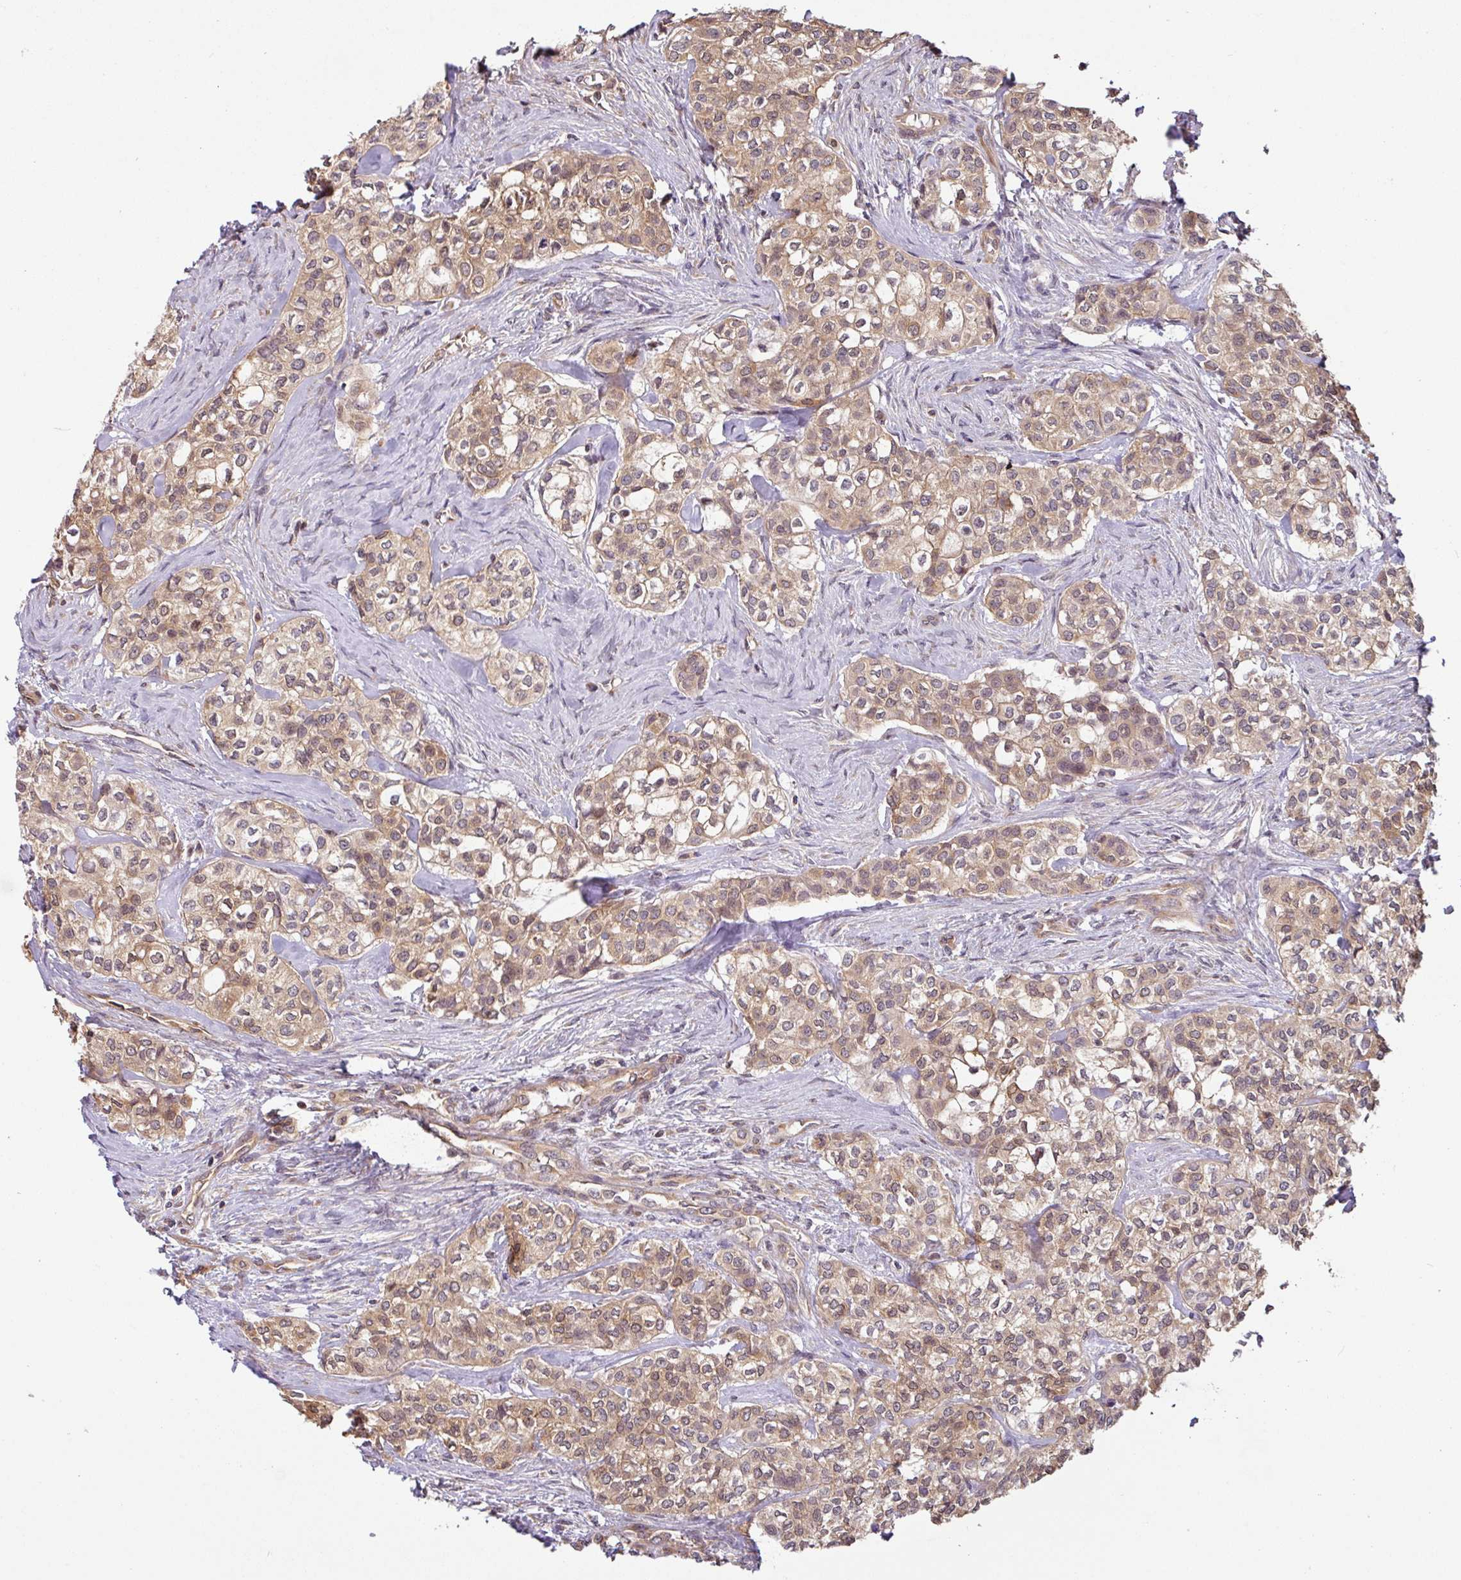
{"staining": {"intensity": "moderate", "quantity": ">75%", "location": "cytoplasmic/membranous,nuclear"}, "tissue": "head and neck cancer", "cell_type": "Tumor cells", "image_type": "cancer", "snomed": [{"axis": "morphology", "description": "Adenocarcinoma, NOS"}, {"axis": "topography", "description": "Head-Neck"}], "caption": "The photomicrograph reveals a brown stain indicating the presence of a protein in the cytoplasmic/membranous and nuclear of tumor cells in head and neck cancer. (DAB IHC with brightfield microscopy, high magnification).", "gene": "SHB", "patient": {"sex": "male", "age": 81}}